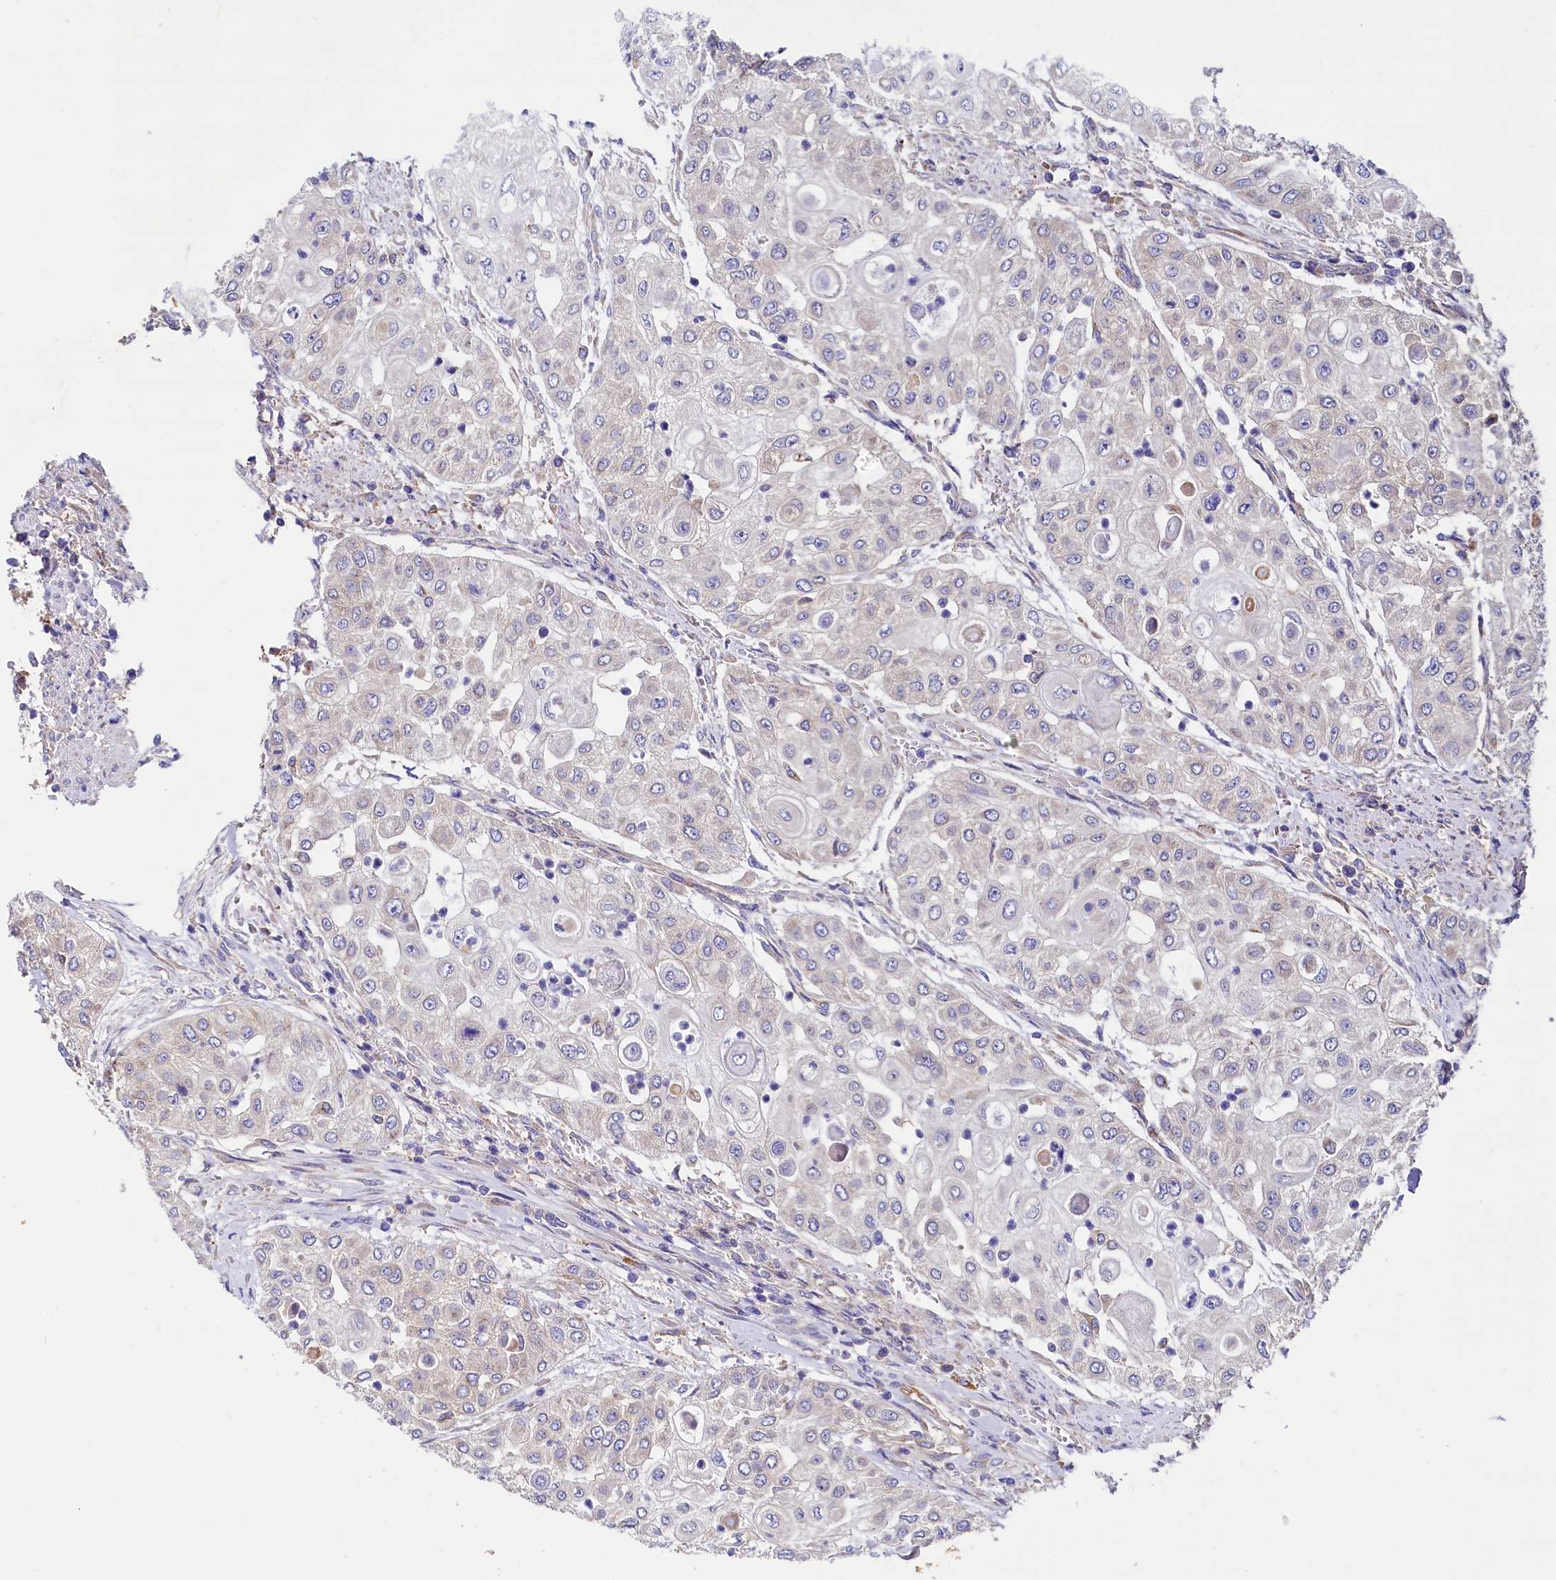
{"staining": {"intensity": "negative", "quantity": "none", "location": "none"}, "tissue": "urothelial cancer", "cell_type": "Tumor cells", "image_type": "cancer", "snomed": [{"axis": "morphology", "description": "Urothelial carcinoma, High grade"}, {"axis": "topography", "description": "Urinary bladder"}], "caption": "Tumor cells show no significant staining in urothelial cancer.", "gene": "QARS1", "patient": {"sex": "female", "age": 79}}